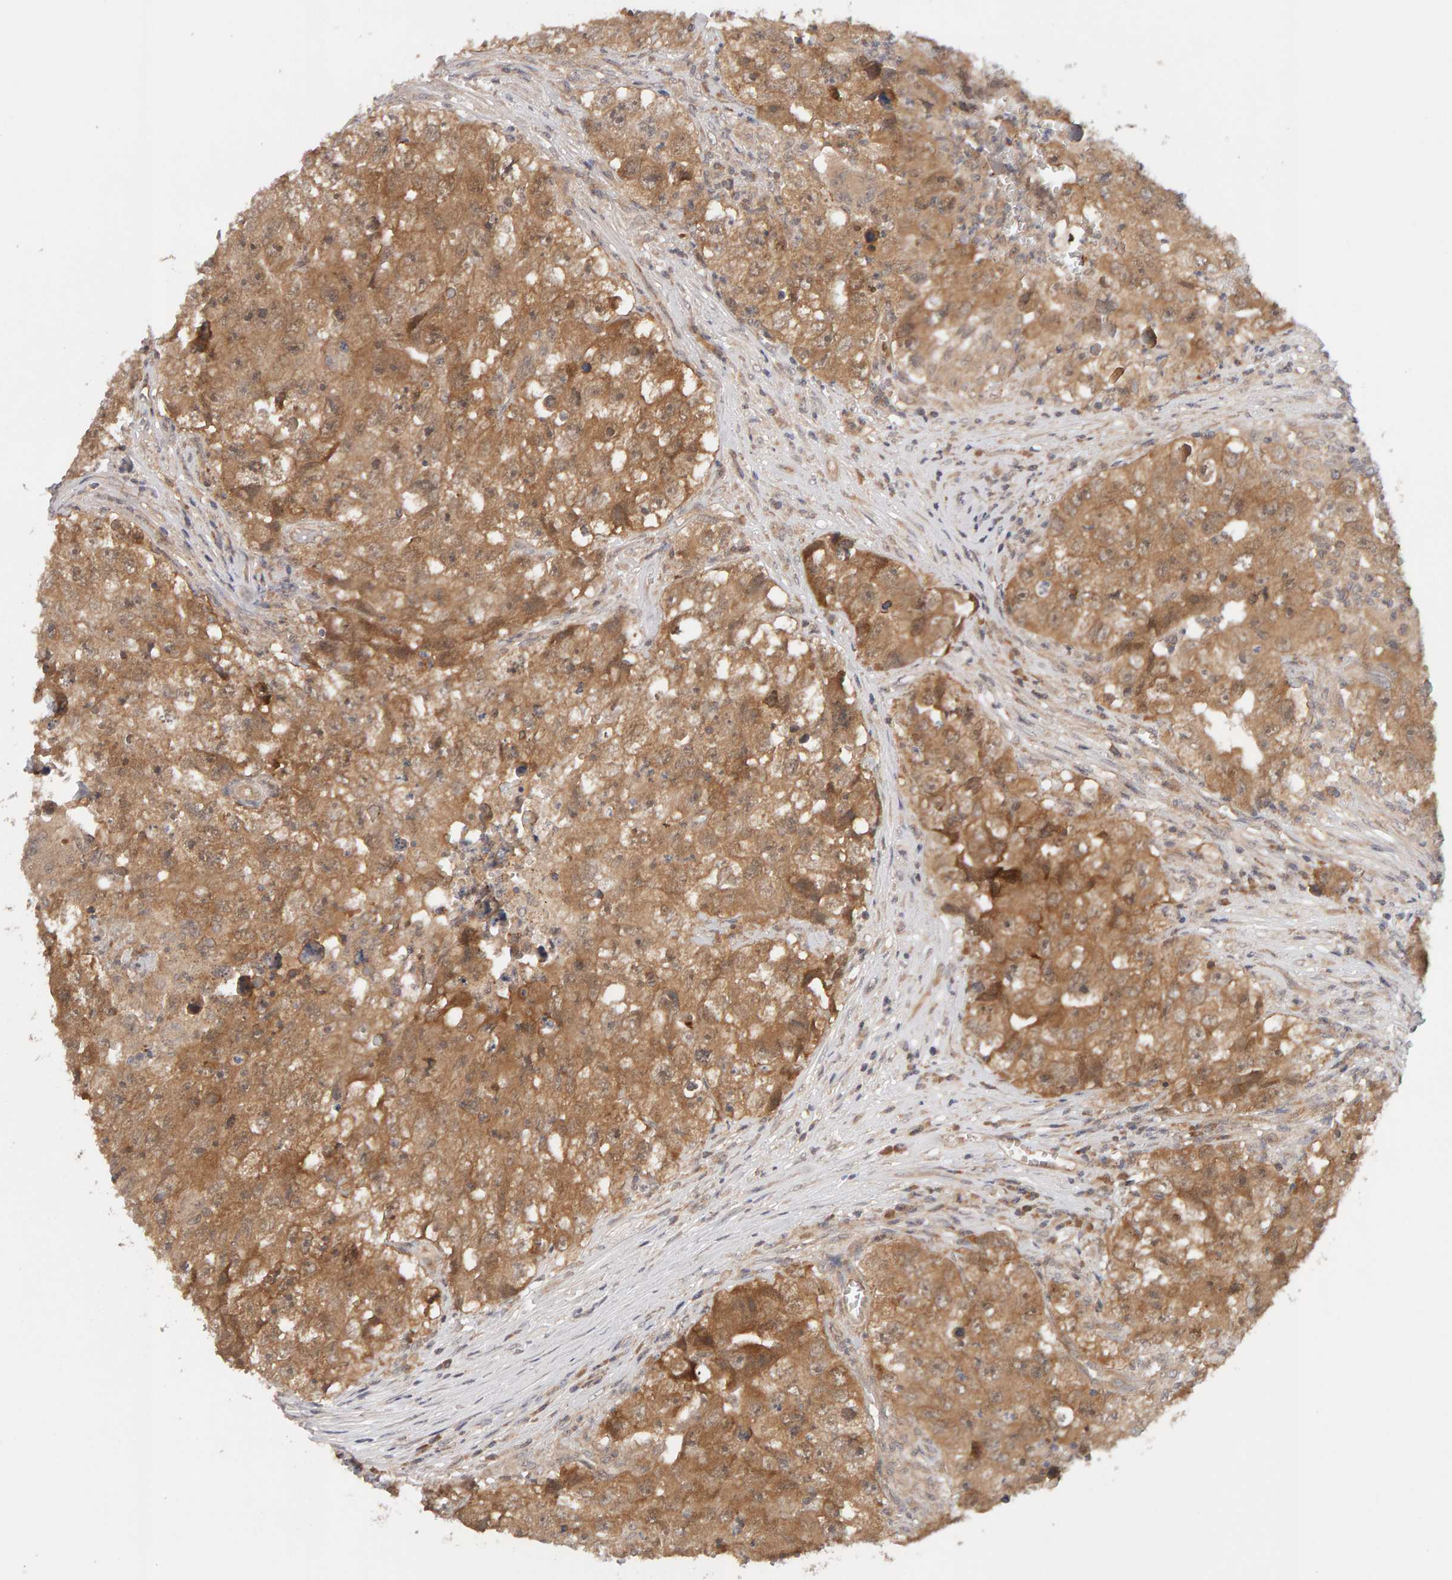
{"staining": {"intensity": "moderate", "quantity": ">75%", "location": "cytoplasmic/membranous"}, "tissue": "testis cancer", "cell_type": "Tumor cells", "image_type": "cancer", "snomed": [{"axis": "morphology", "description": "Seminoma, NOS"}, {"axis": "morphology", "description": "Carcinoma, Embryonal, NOS"}, {"axis": "topography", "description": "Testis"}], "caption": "About >75% of tumor cells in human testis cancer demonstrate moderate cytoplasmic/membranous protein expression as visualized by brown immunohistochemical staining.", "gene": "DNAJC7", "patient": {"sex": "male", "age": 43}}